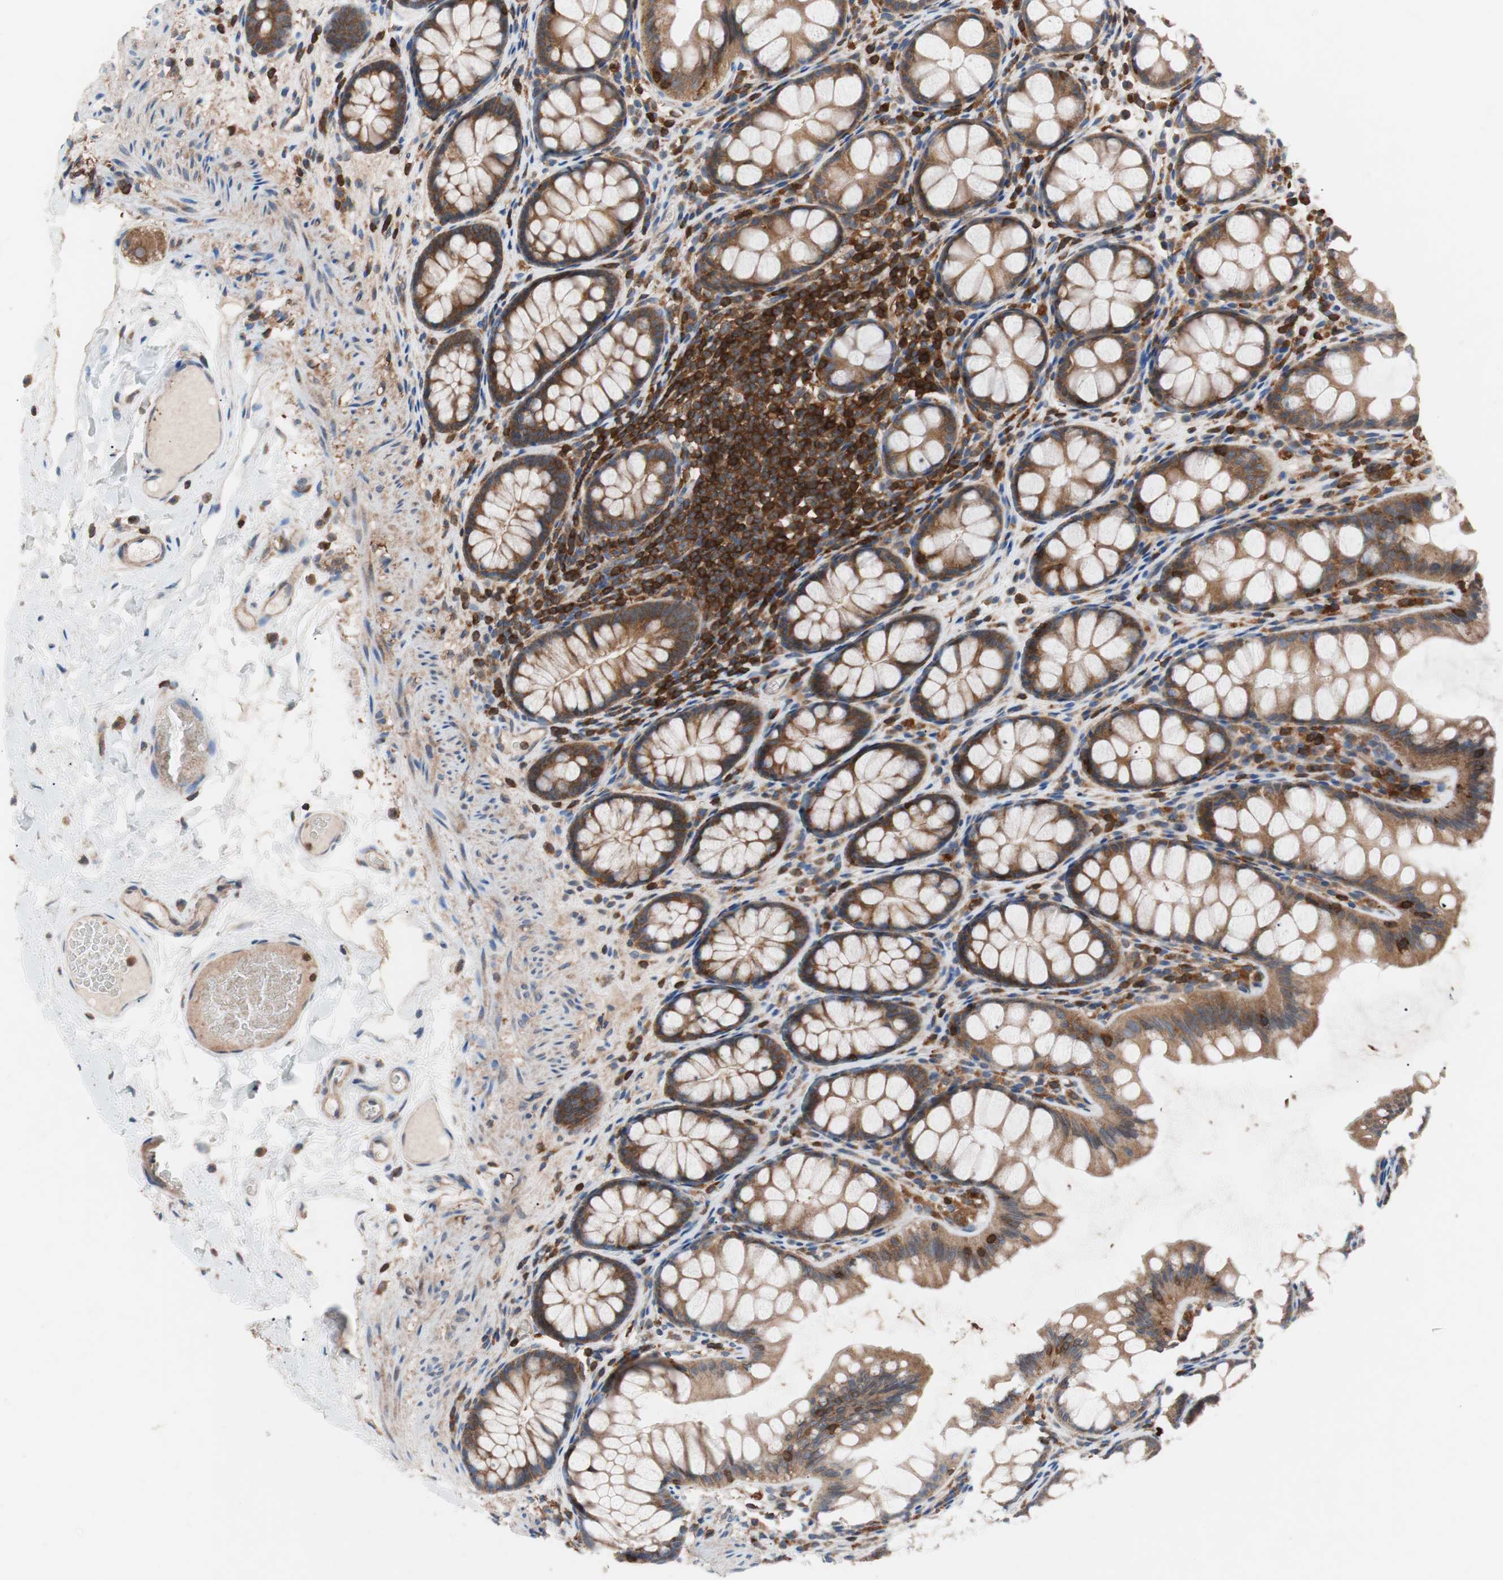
{"staining": {"intensity": "moderate", "quantity": ">75%", "location": "cytoplasmic/membranous"}, "tissue": "colon", "cell_type": "Endothelial cells", "image_type": "normal", "snomed": [{"axis": "morphology", "description": "Normal tissue, NOS"}, {"axis": "topography", "description": "Colon"}], "caption": "Immunohistochemical staining of normal colon reveals >75% levels of moderate cytoplasmic/membranous protein expression in about >75% of endothelial cells. (DAB IHC with brightfield microscopy, high magnification).", "gene": "PIK3R1", "patient": {"sex": "female", "age": 55}}